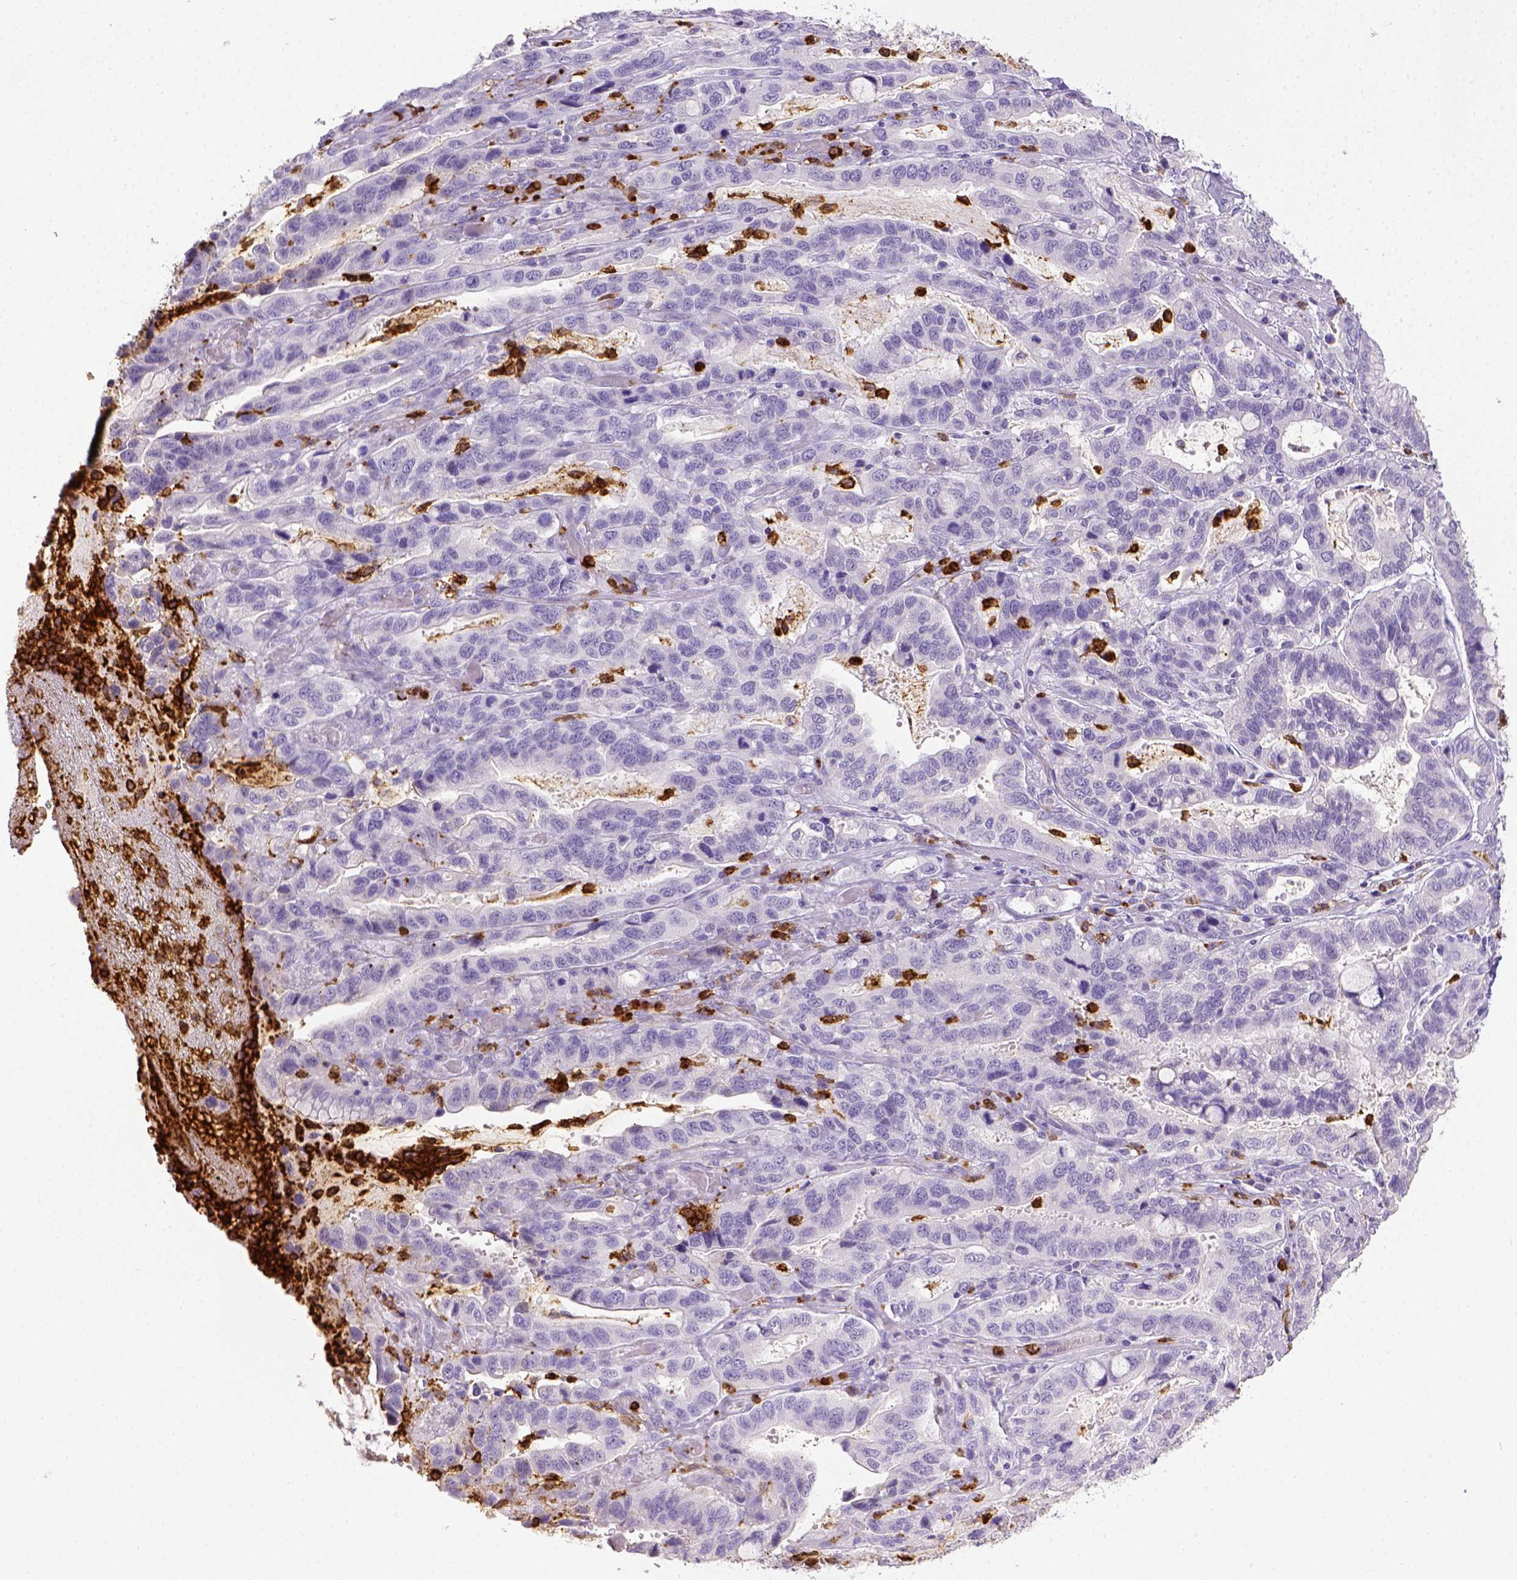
{"staining": {"intensity": "negative", "quantity": "none", "location": "none"}, "tissue": "stomach cancer", "cell_type": "Tumor cells", "image_type": "cancer", "snomed": [{"axis": "morphology", "description": "Adenocarcinoma, NOS"}, {"axis": "topography", "description": "Stomach, lower"}], "caption": "Tumor cells are negative for protein expression in human stomach adenocarcinoma.", "gene": "ITGAM", "patient": {"sex": "female", "age": 76}}